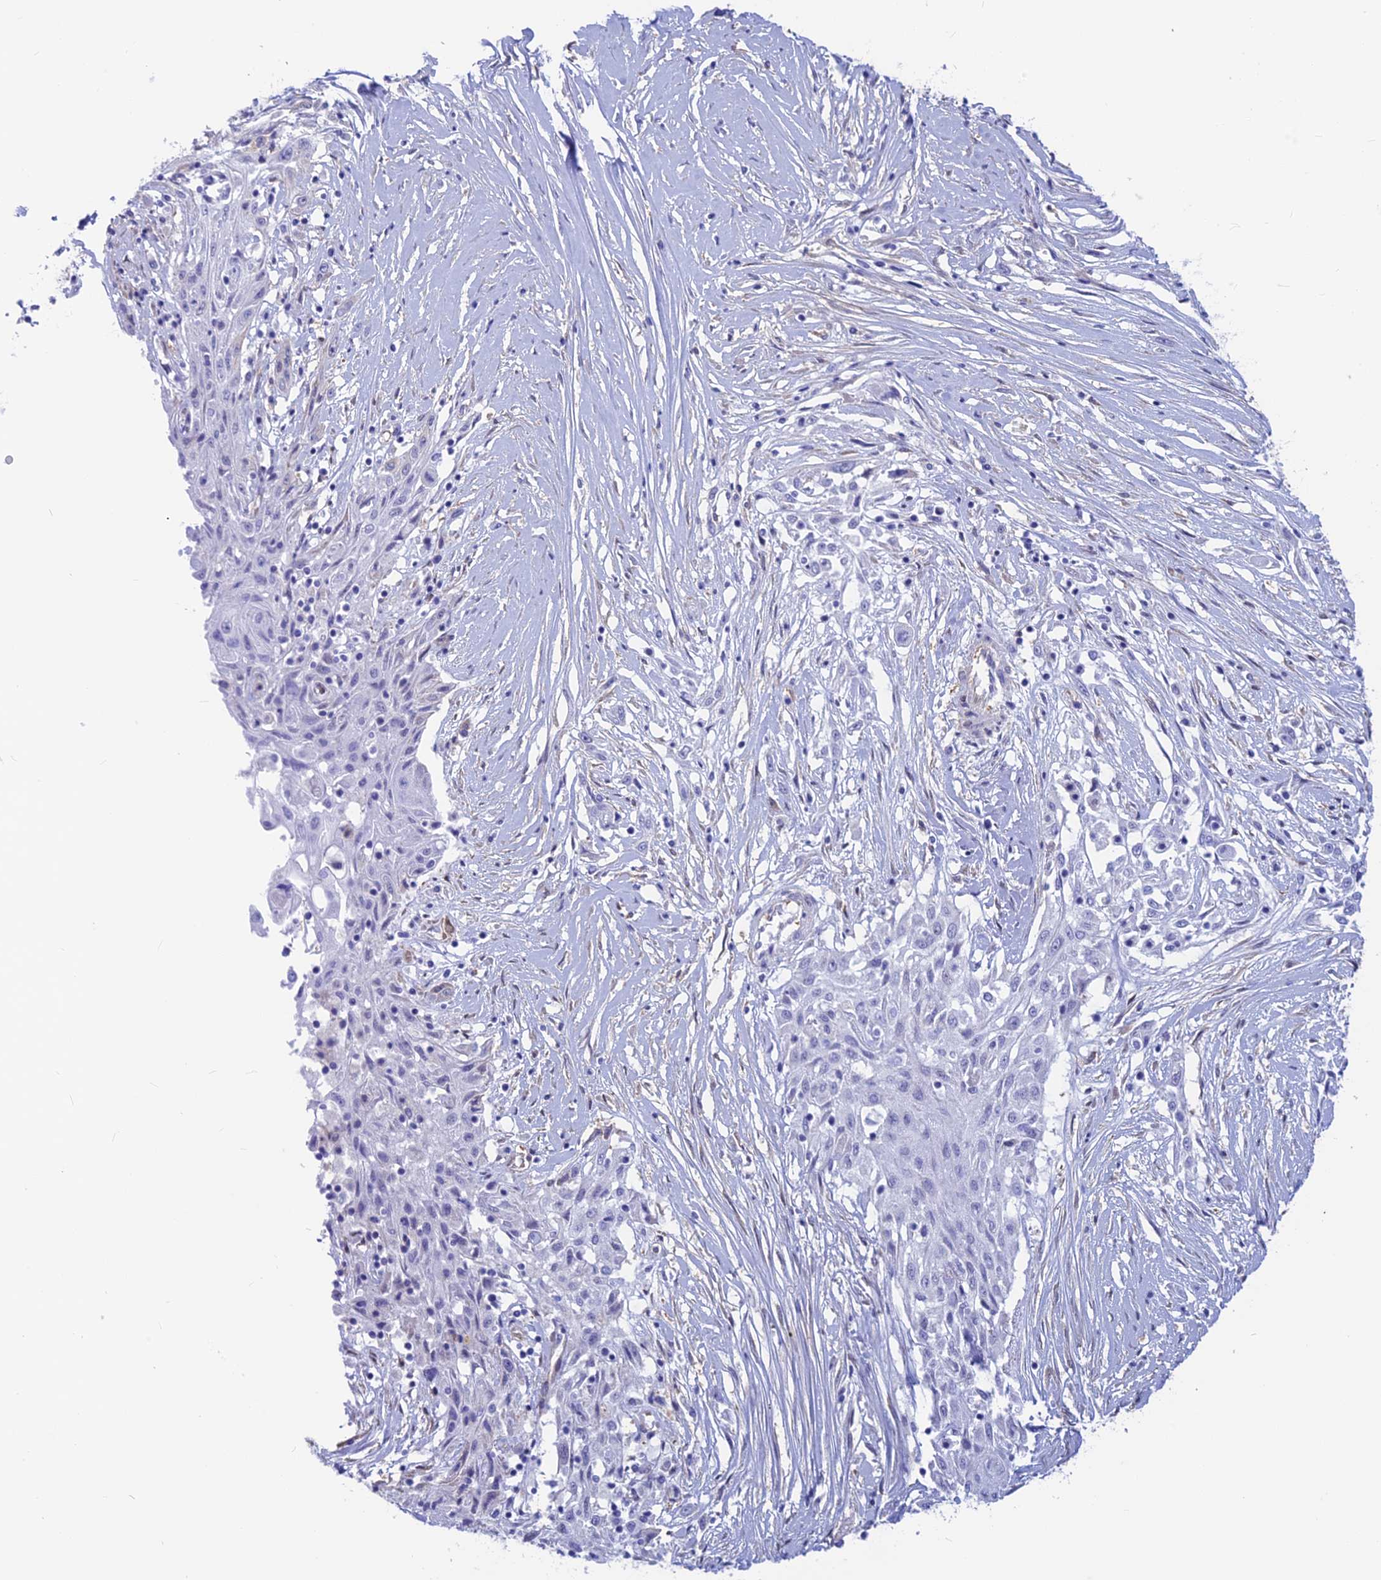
{"staining": {"intensity": "negative", "quantity": "none", "location": "none"}, "tissue": "skin cancer", "cell_type": "Tumor cells", "image_type": "cancer", "snomed": [{"axis": "morphology", "description": "Squamous cell carcinoma, NOS"}, {"axis": "morphology", "description": "Squamous cell carcinoma, metastatic, NOS"}, {"axis": "topography", "description": "Skin"}, {"axis": "topography", "description": "Lymph node"}], "caption": "This is an immunohistochemistry image of human skin metastatic squamous cell carcinoma. There is no expression in tumor cells.", "gene": "GNGT2", "patient": {"sex": "male", "age": 75}}